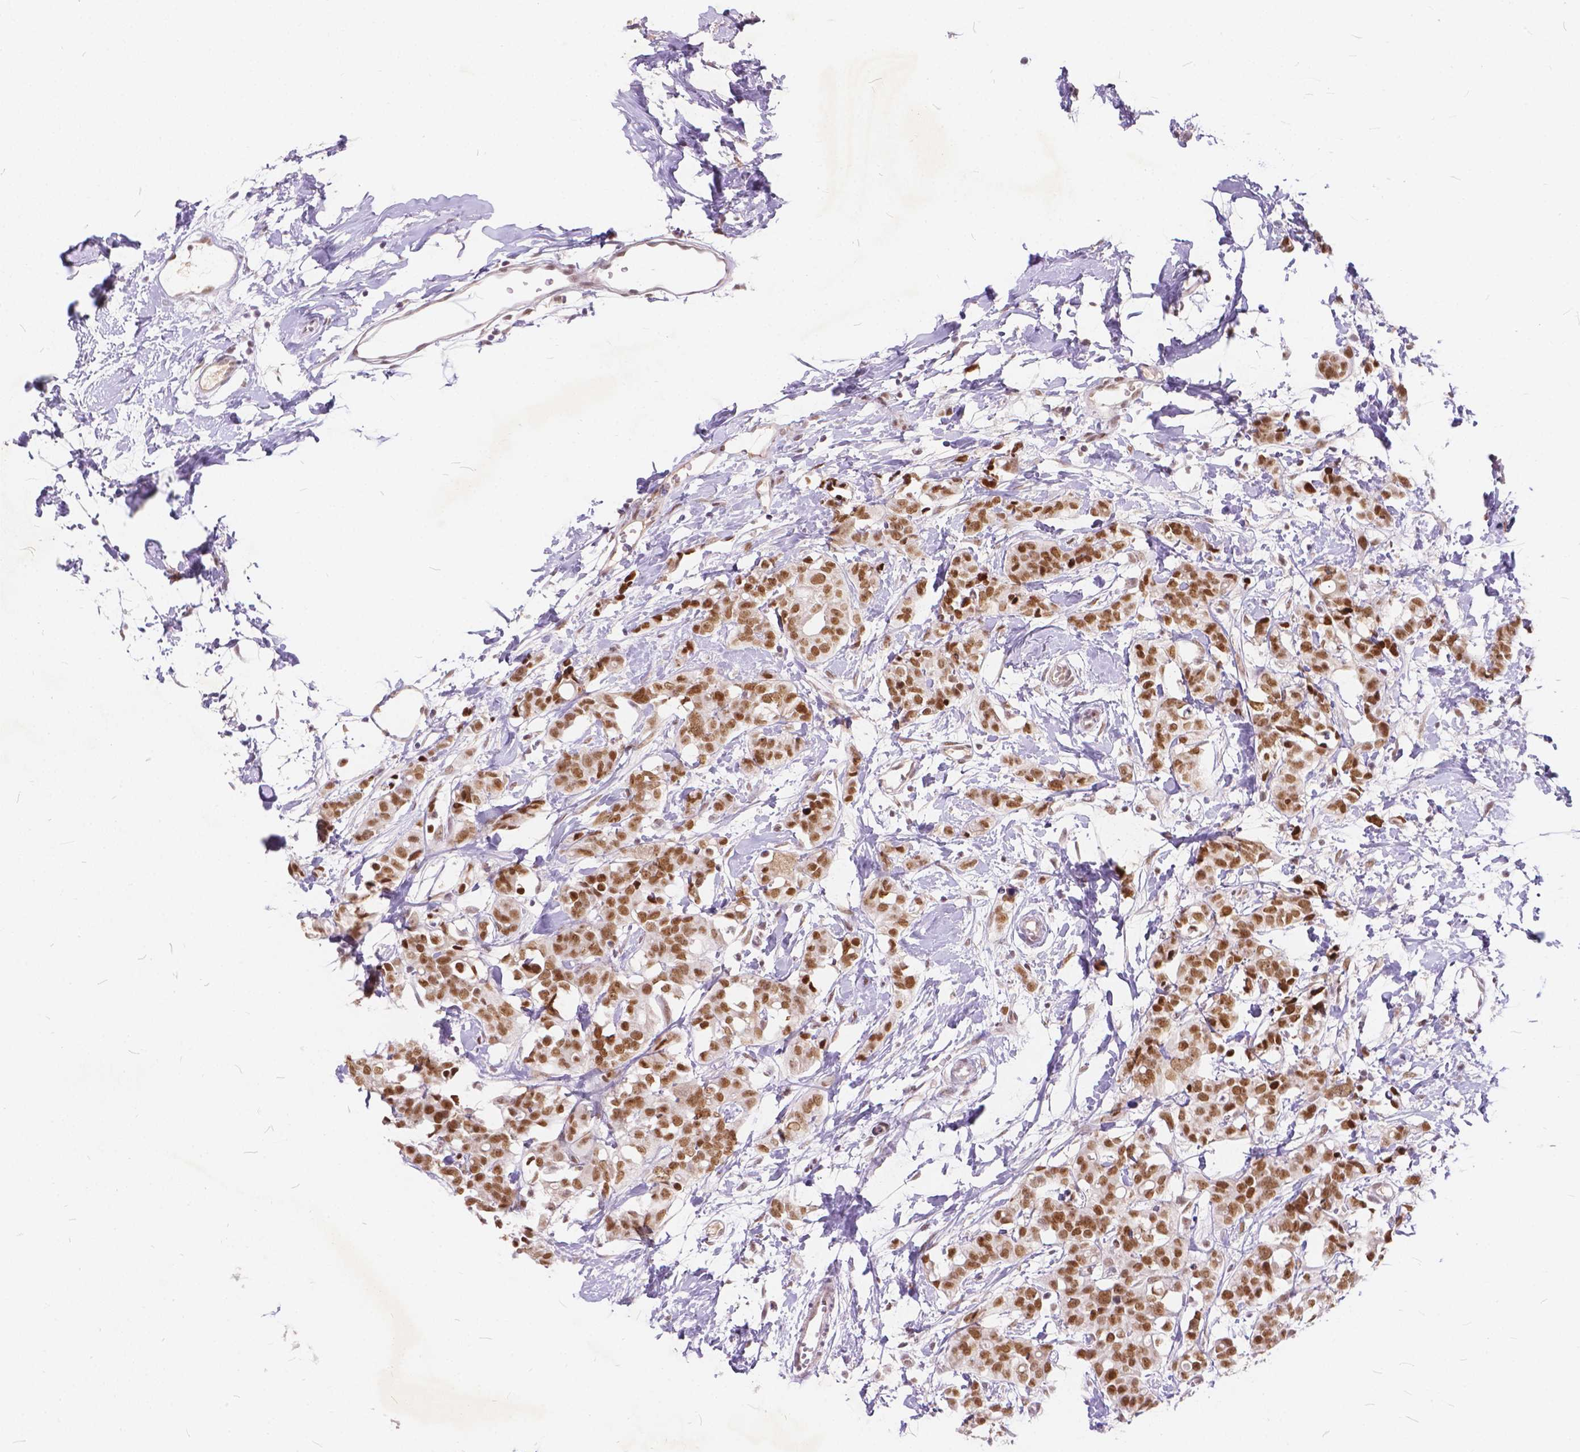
{"staining": {"intensity": "moderate", "quantity": ">75%", "location": "nuclear"}, "tissue": "breast cancer", "cell_type": "Tumor cells", "image_type": "cancer", "snomed": [{"axis": "morphology", "description": "Duct carcinoma"}, {"axis": "topography", "description": "Breast"}], "caption": "Tumor cells show medium levels of moderate nuclear staining in approximately >75% of cells in human intraductal carcinoma (breast).", "gene": "FAM53A", "patient": {"sex": "female", "age": 40}}